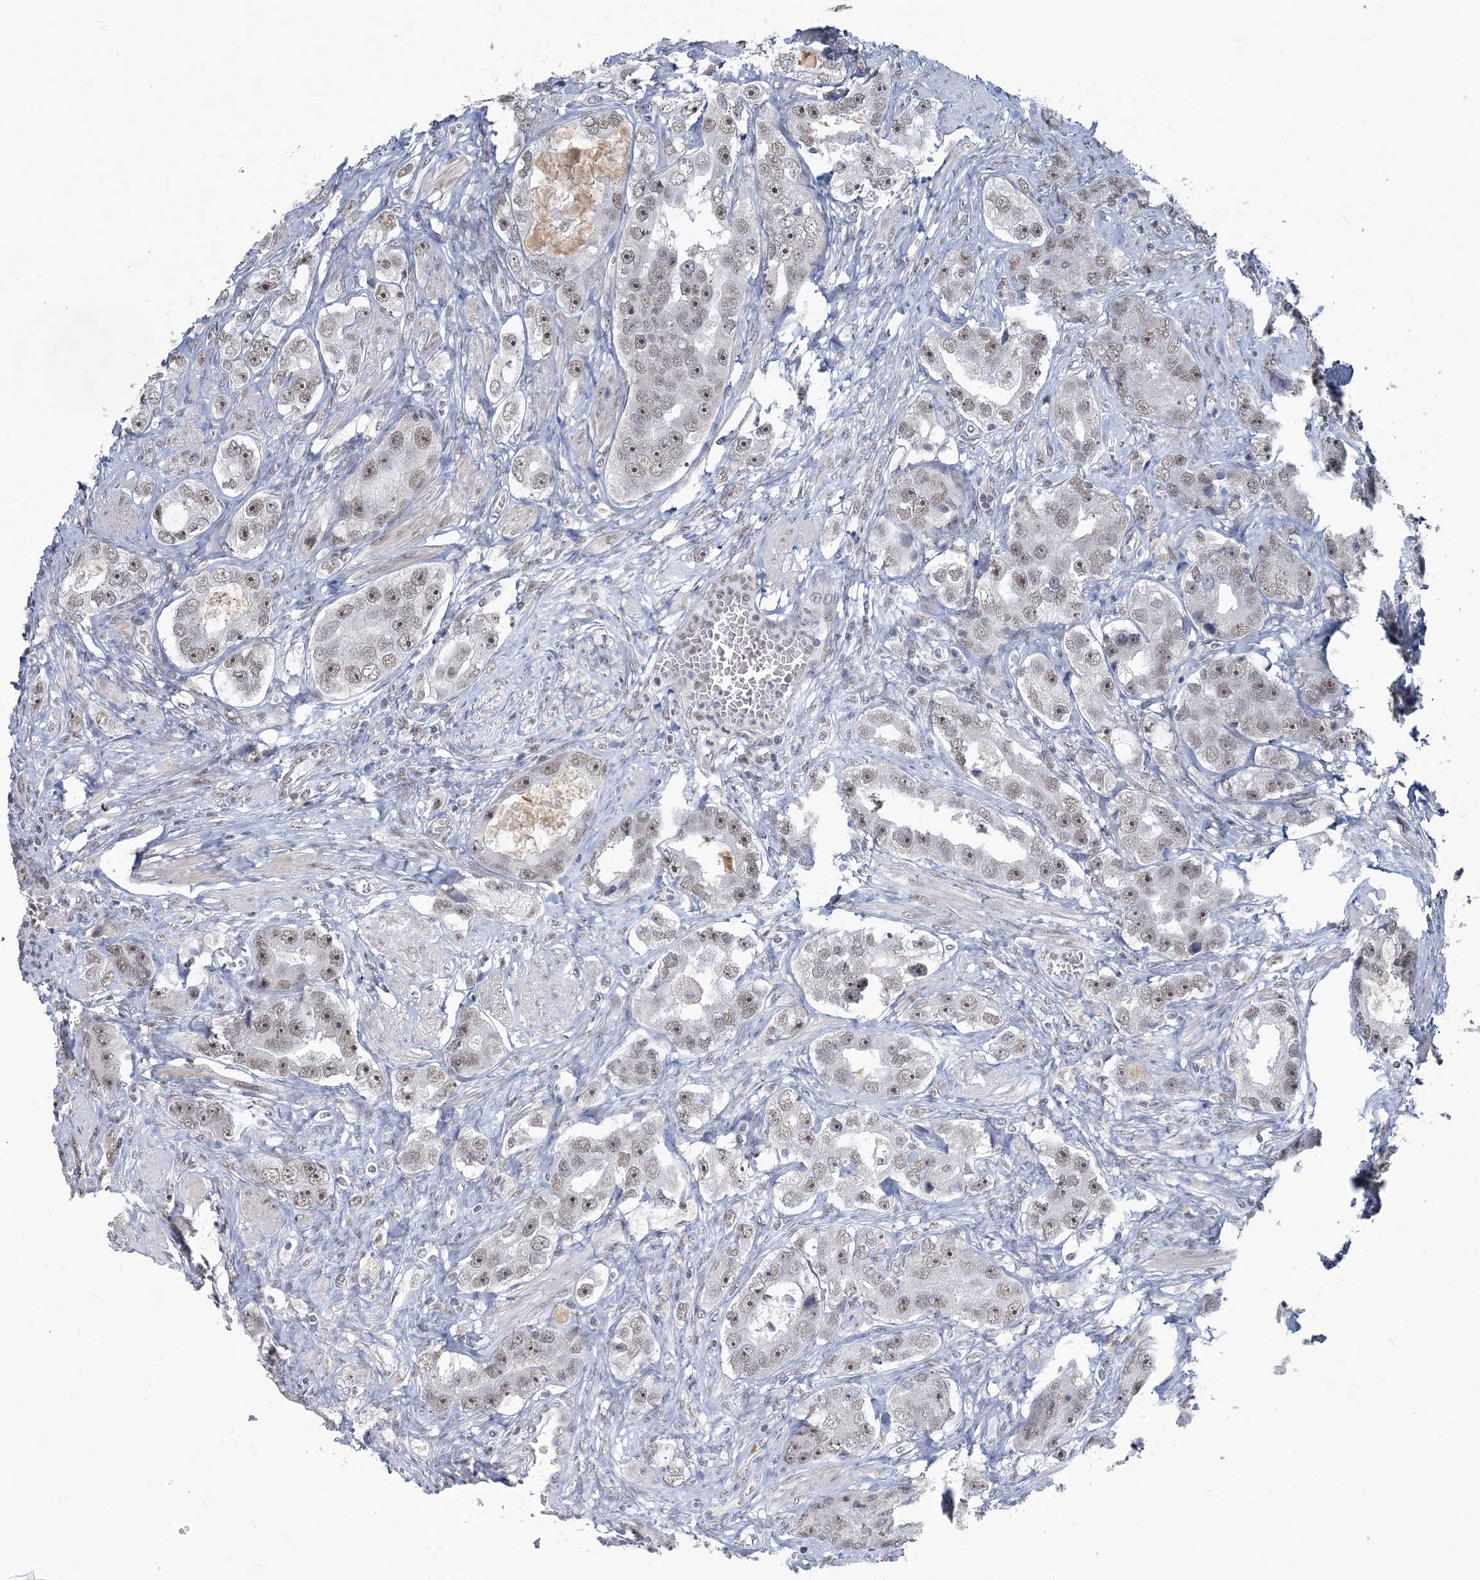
{"staining": {"intensity": "moderate", "quantity": ">75%", "location": "nuclear"}, "tissue": "prostate cancer", "cell_type": "Tumor cells", "image_type": "cancer", "snomed": [{"axis": "morphology", "description": "Adenocarcinoma, High grade"}, {"axis": "topography", "description": "Prostate"}], "caption": "This photomicrograph shows prostate high-grade adenocarcinoma stained with immunohistochemistry to label a protein in brown. The nuclear of tumor cells show moderate positivity for the protein. Nuclei are counter-stained blue.", "gene": "PLRG1", "patient": {"sex": "male", "age": 63}}